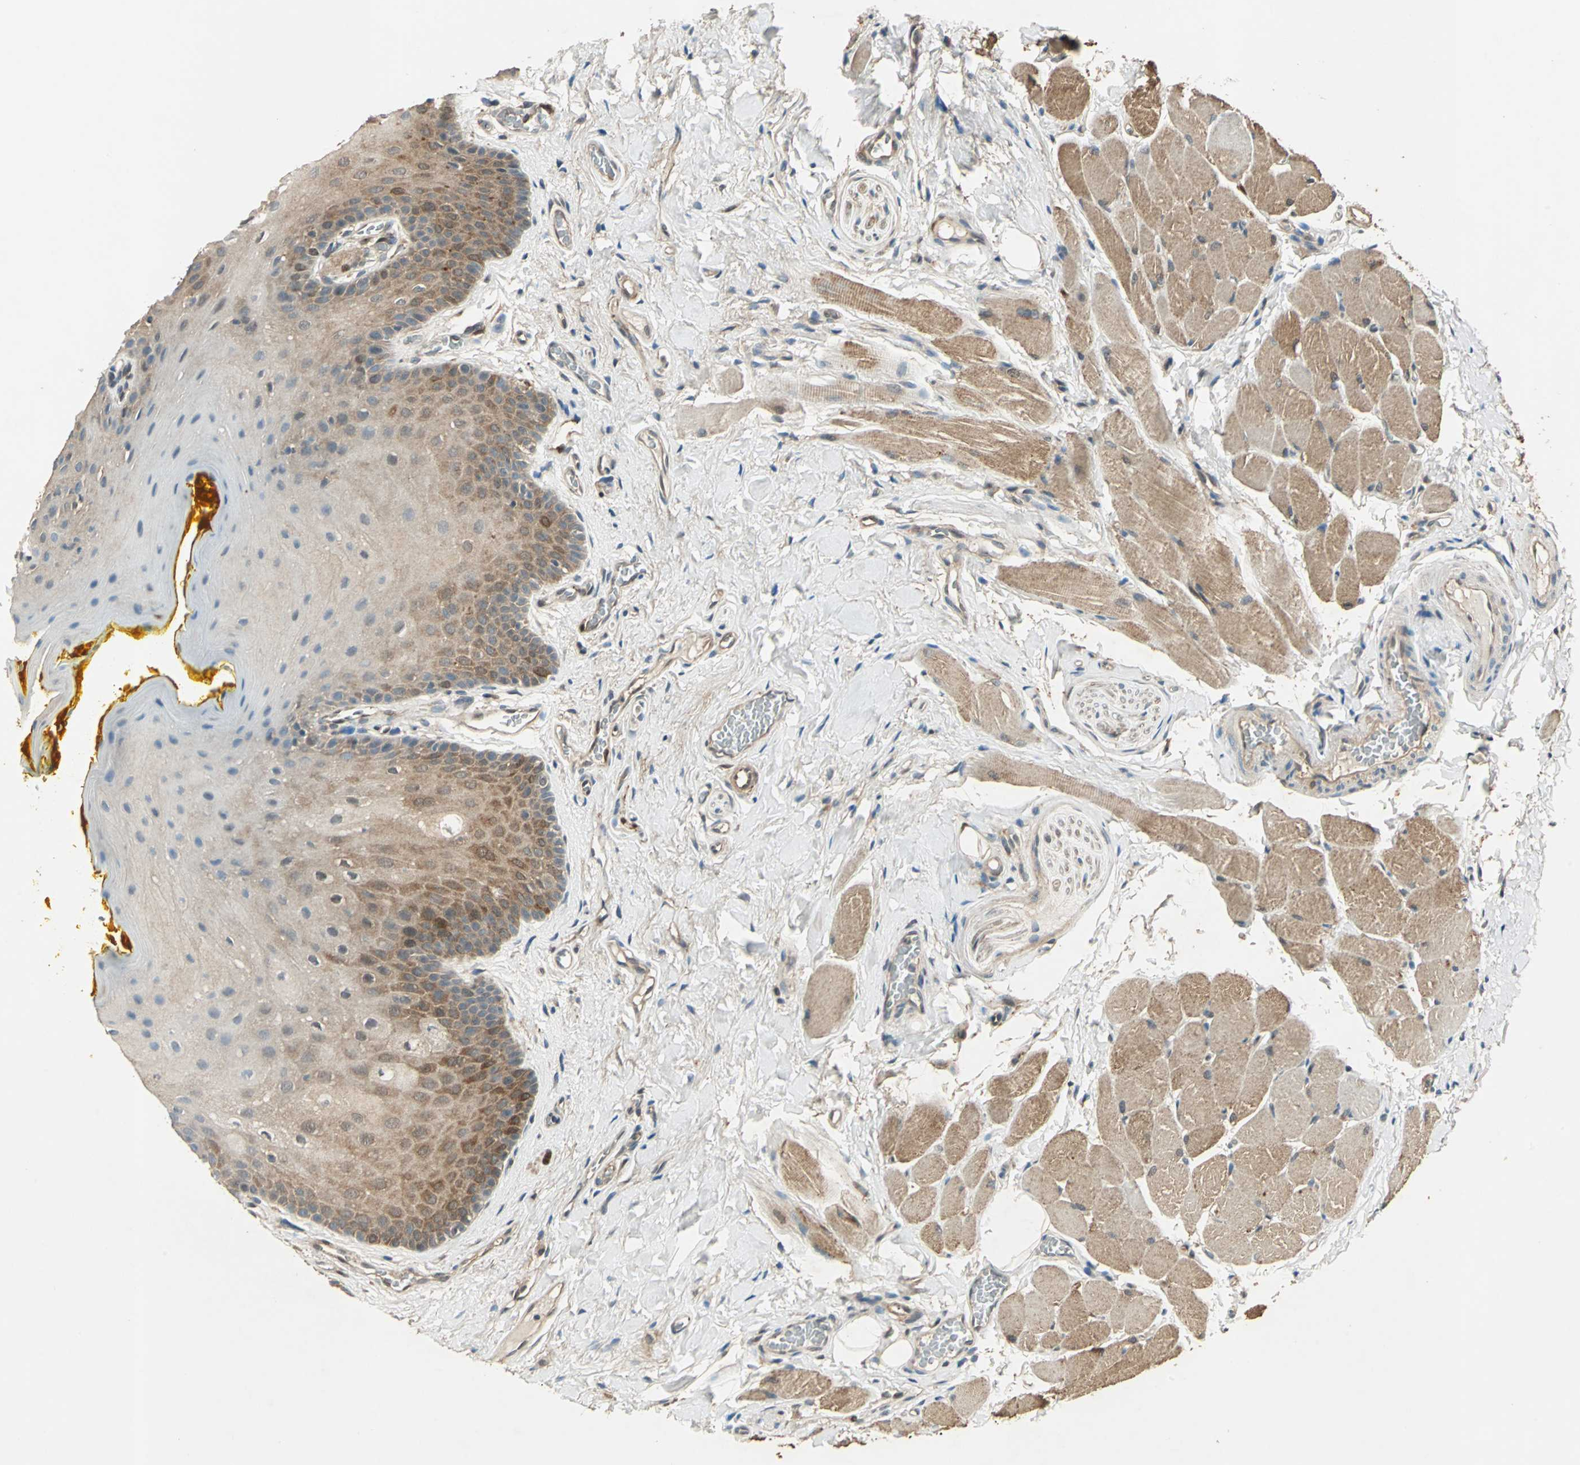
{"staining": {"intensity": "moderate", "quantity": ">75%", "location": "cytoplasmic/membranous"}, "tissue": "oral mucosa", "cell_type": "Squamous epithelial cells", "image_type": "normal", "snomed": [{"axis": "morphology", "description": "Normal tissue, NOS"}, {"axis": "topography", "description": "Oral tissue"}], "caption": "A histopathology image showing moderate cytoplasmic/membranous expression in approximately >75% of squamous epithelial cells in unremarkable oral mucosa, as visualized by brown immunohistochemical staining.", "gene": "RRM2B", "patient": {"sex": "male", "age": 54}}